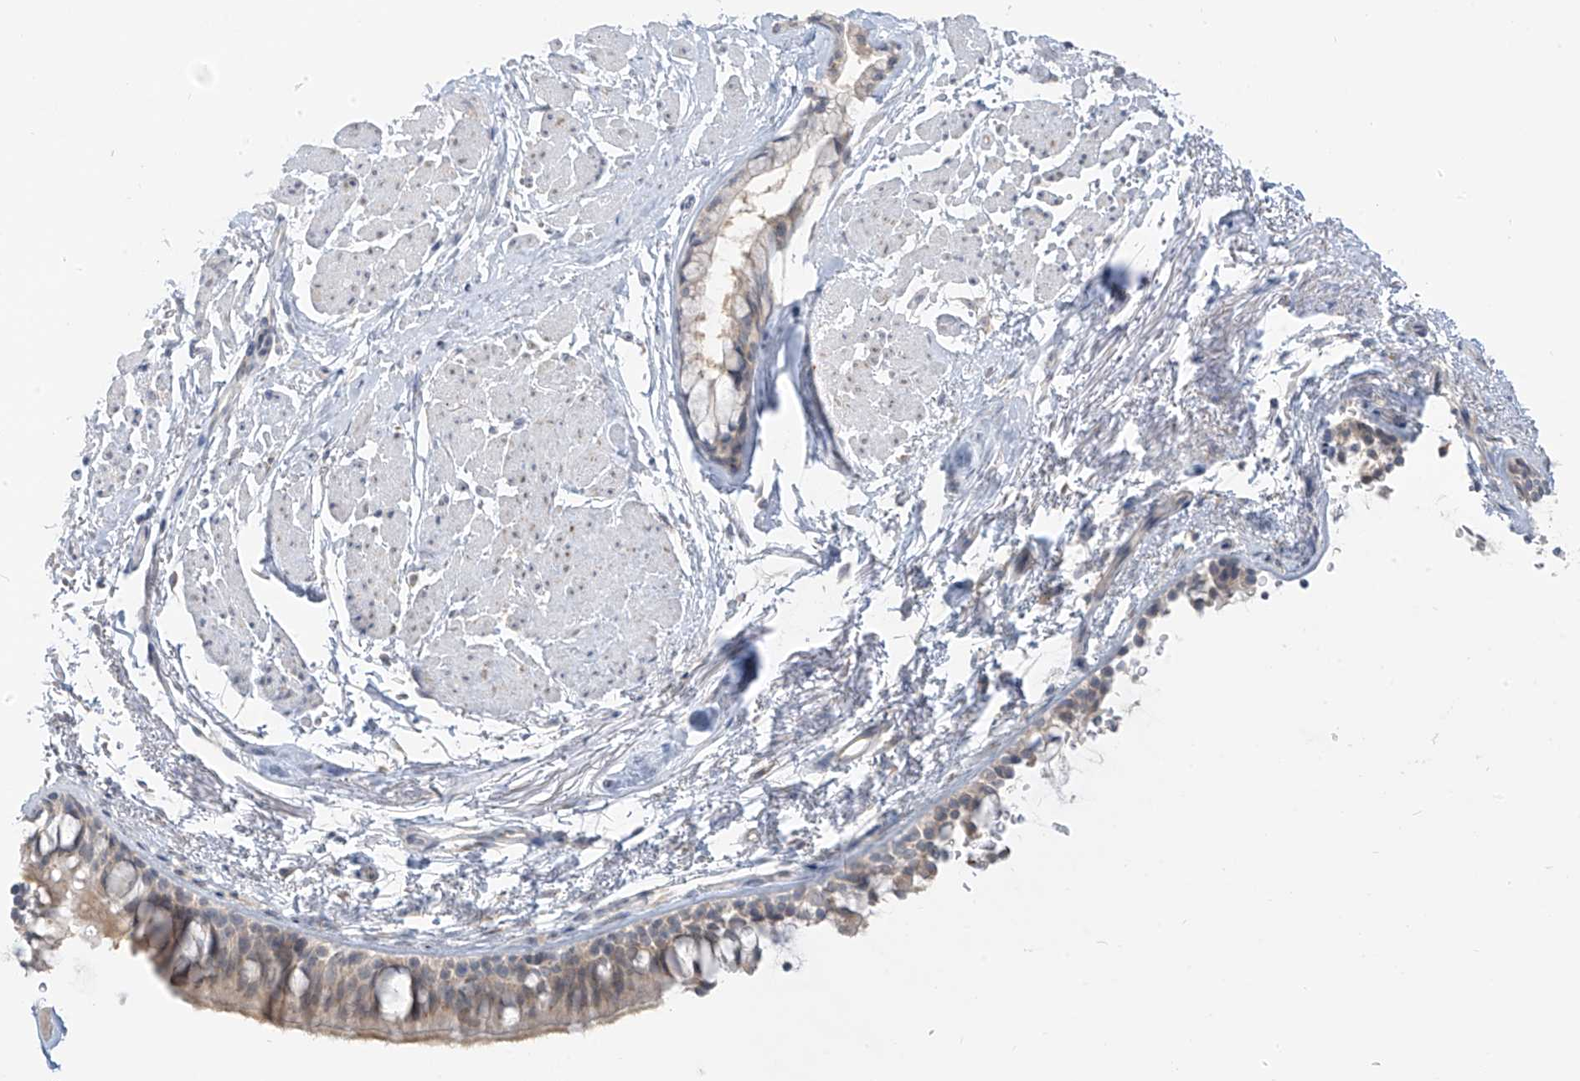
{"staining": {"intensity": "negative", "quantity": "none", "location": "none"}, "tissue": "bronchus", "cell_type": "Respiratory epithelial cells", "image_type": "normal", "snomed": [{"axis": "morphology", "description": "Normal tissue, NOS"}, {"axis": "topography", "description": "Cartilage tissue"}, {"axis": "topography", "description": "Bronchus"}], "caption": "This is an immunohistochemistry photomicrograph of normal human bronchus. There is no expression in respiratory epithelial cells.", "gene": "C2orf42", "patient": {"sex": "female", "age": 73}}